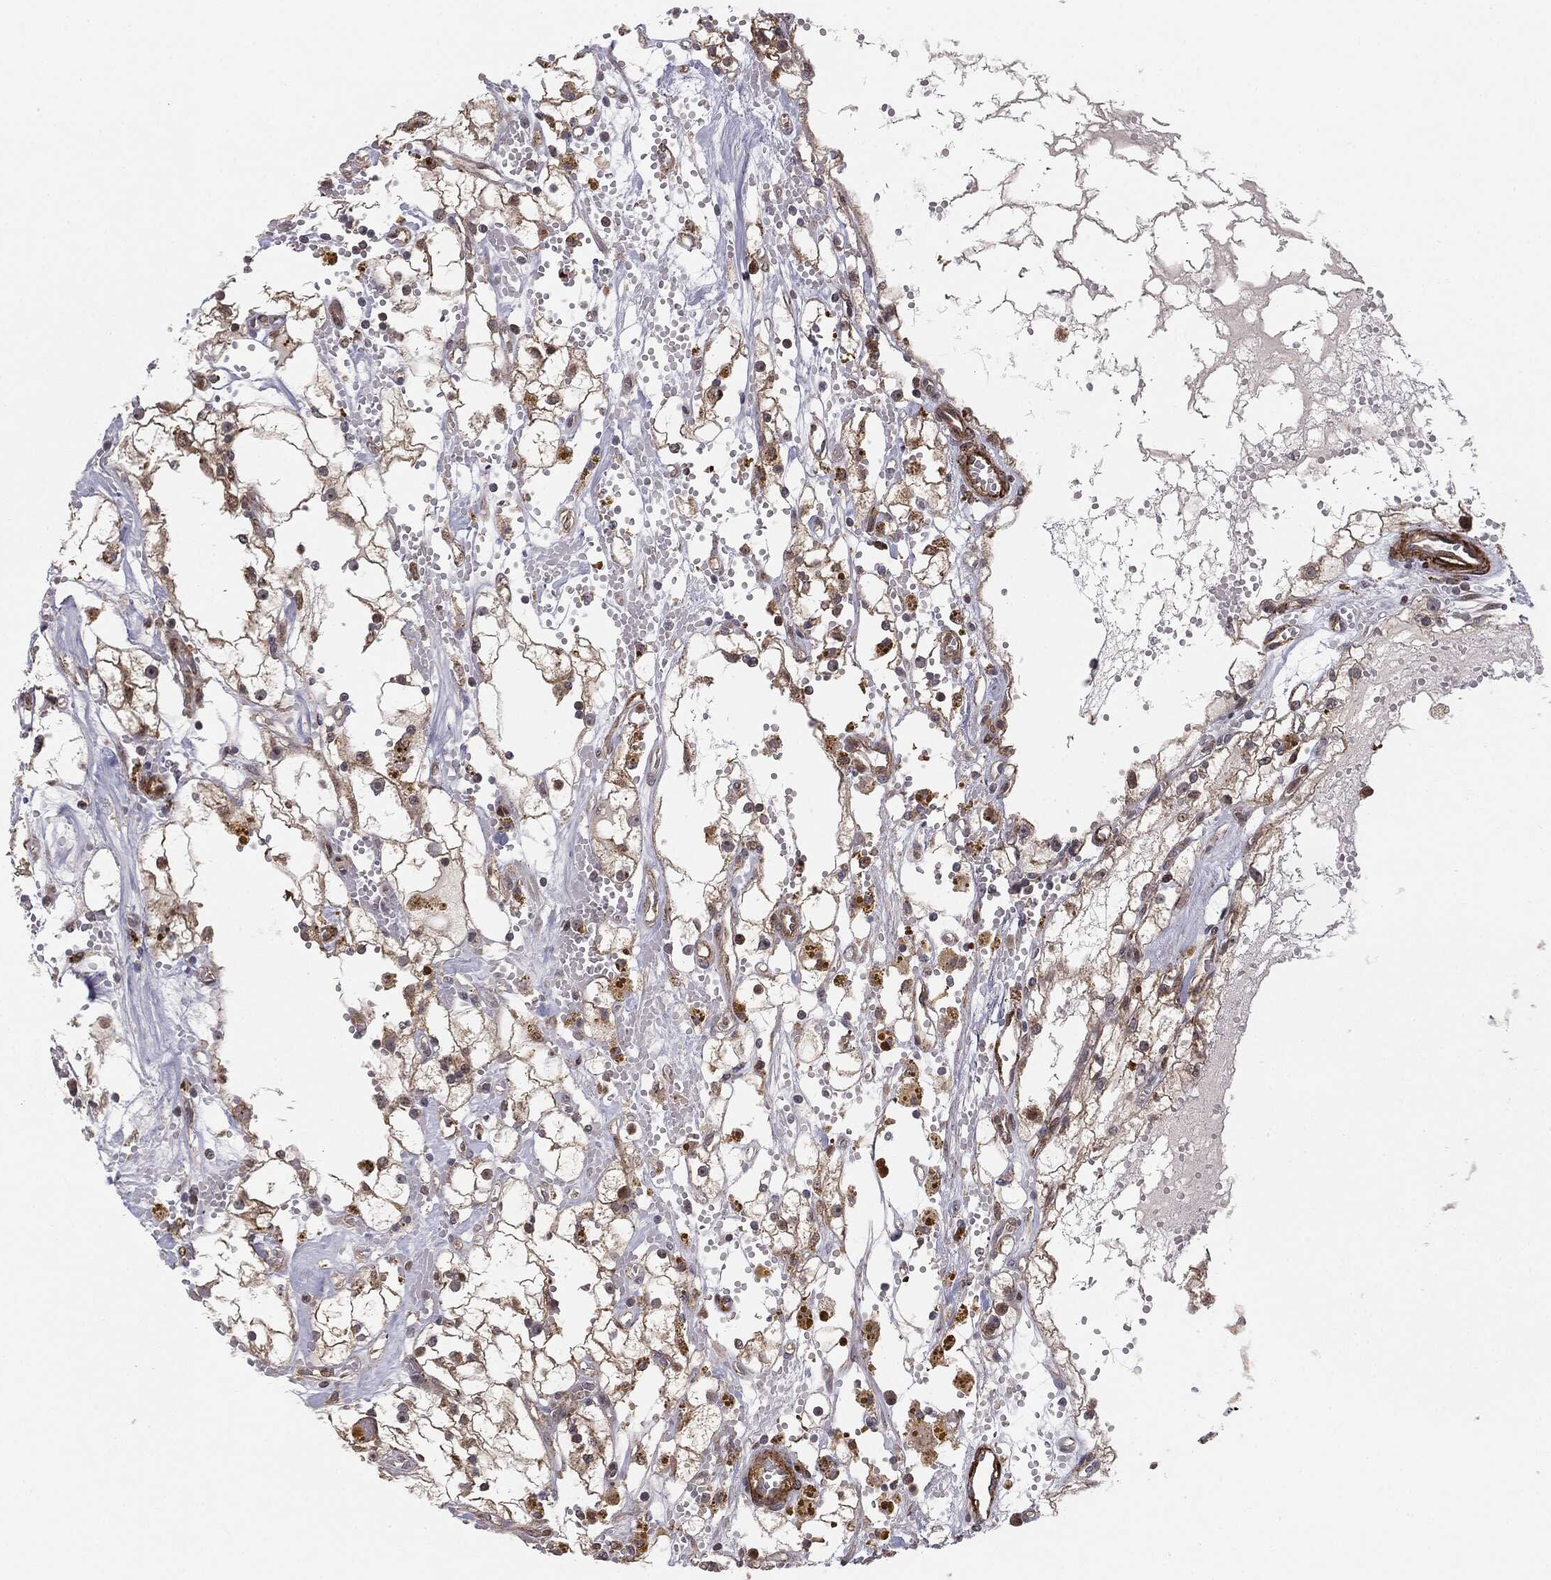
{"staining": {"intensity": "moderate", "quantity": "25%-75%", "location": "cytoplasmic/membranous,nuclear"}, "tissue": "renal cancer", "cell_type": "Tumor cells", "image_type": "cancer", "snomed": [{"axis": "morphology", "description": "Adenocarcinoma, NOS"}, {"axis": "topography", "description": "Kidney"}], "caption": "Renal cancer (adenocarcinoma) was stained to show a protein in brown. There is medium levels of moderate cytoplasmic/membranous and nuclear positivity in approximately 25%-75% of tumor cells. (IHC, brightfield microscopy, high magnification).", "gene": "PTEN", "patient": {"sex": "male", "age": 56}}